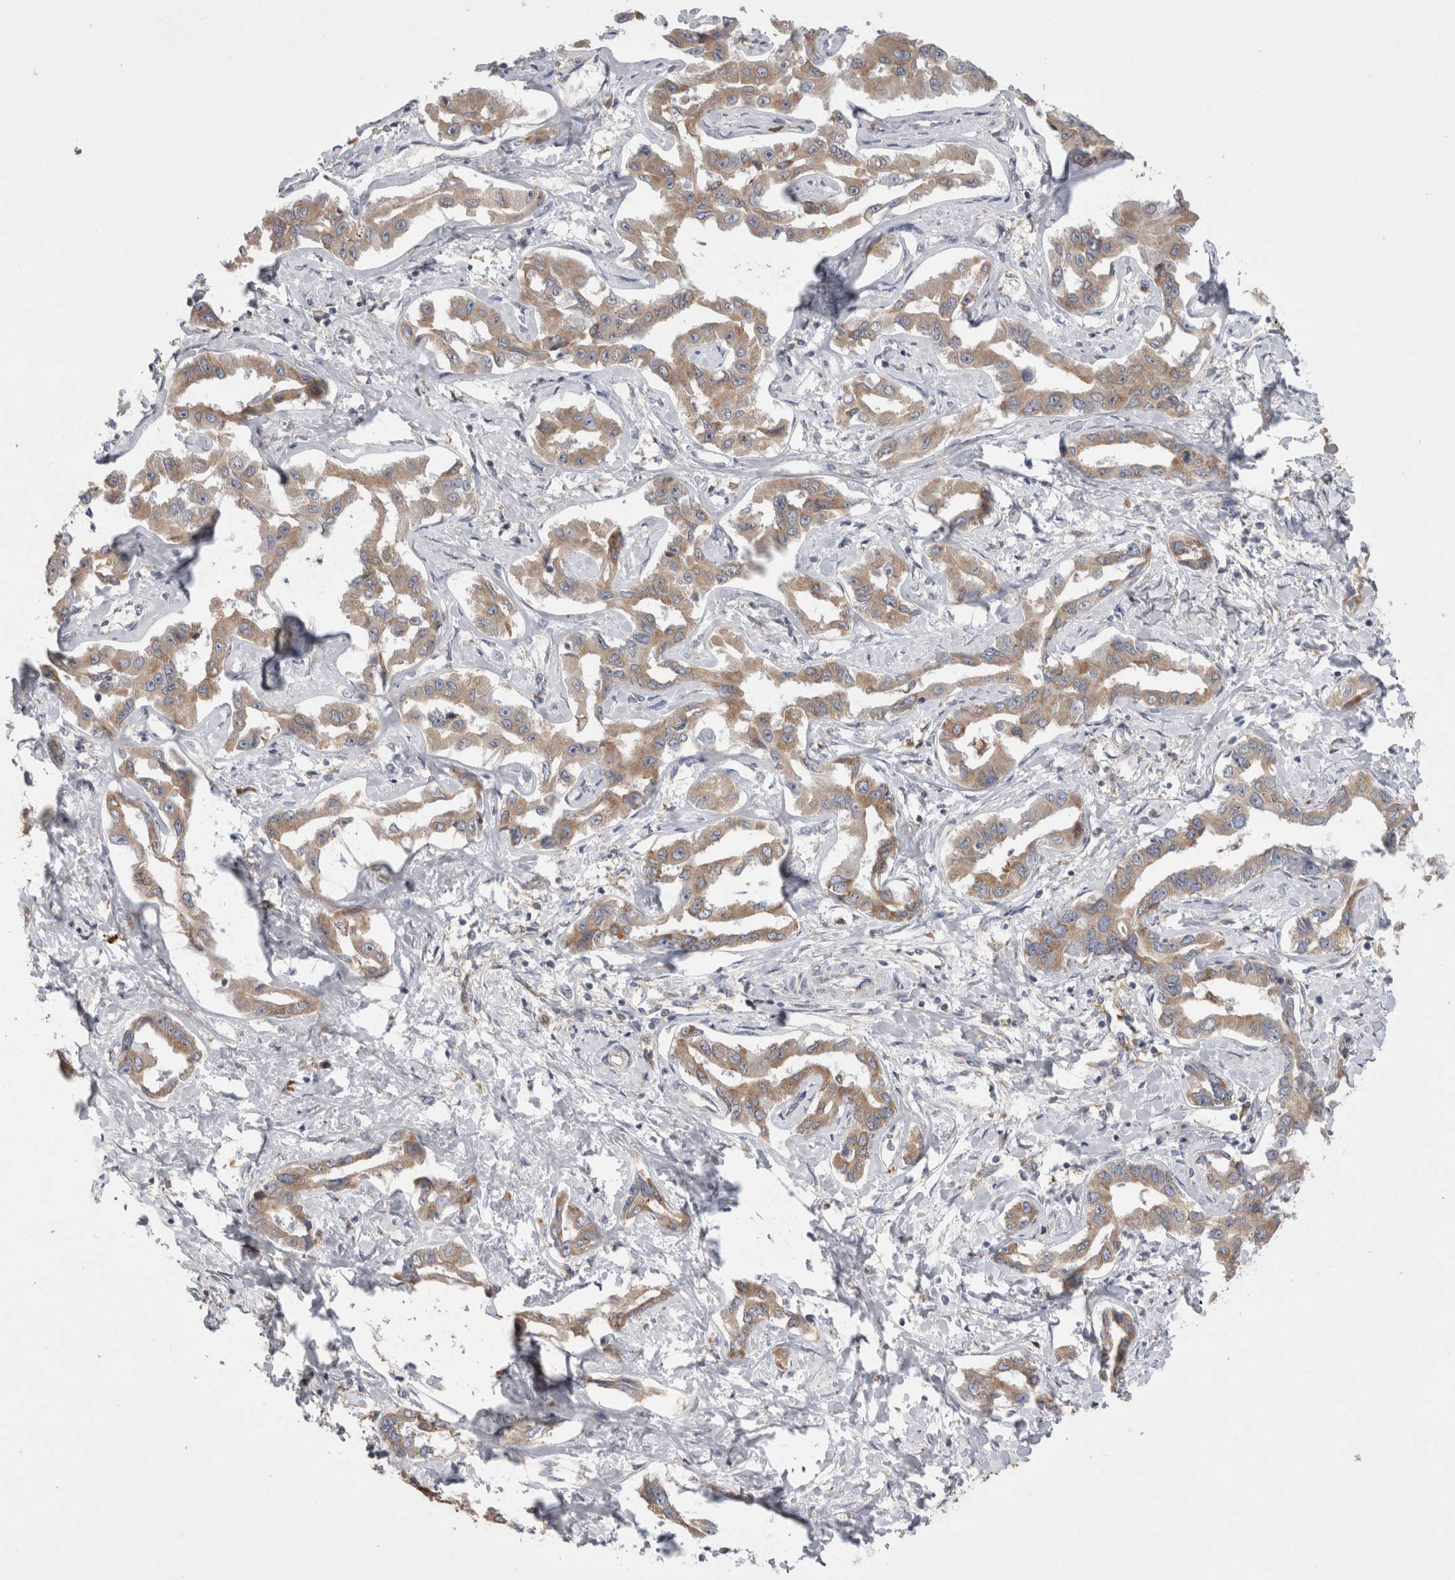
{"staining": {"intensity": "moderate", "quantity": ">75%", "location": "cytoplasmic/membranous"}, "tissue": "liver cancer", "cell_type": "Tumor cells", "image_type": "cancer", "snomed": [{"axis": "morphology", "description": "Cholangiocarcinoma"}, {"axis": "topography", "description": "Liver"}], "caption": "The image demonstrates immunohistochemical staining of liver cancer (cholangiocarcinoma). There is moderate cytoplasmic/membranous positivity is seen in about >75% of tumor cells. The staining was performed using DAB to visualize the protein expression in brown, while the nuclei were stained in blue with hematoxylin (Magnification: 20x).", "gene": "ZNF341", "patient": {"sex": "male", "age": 59}}